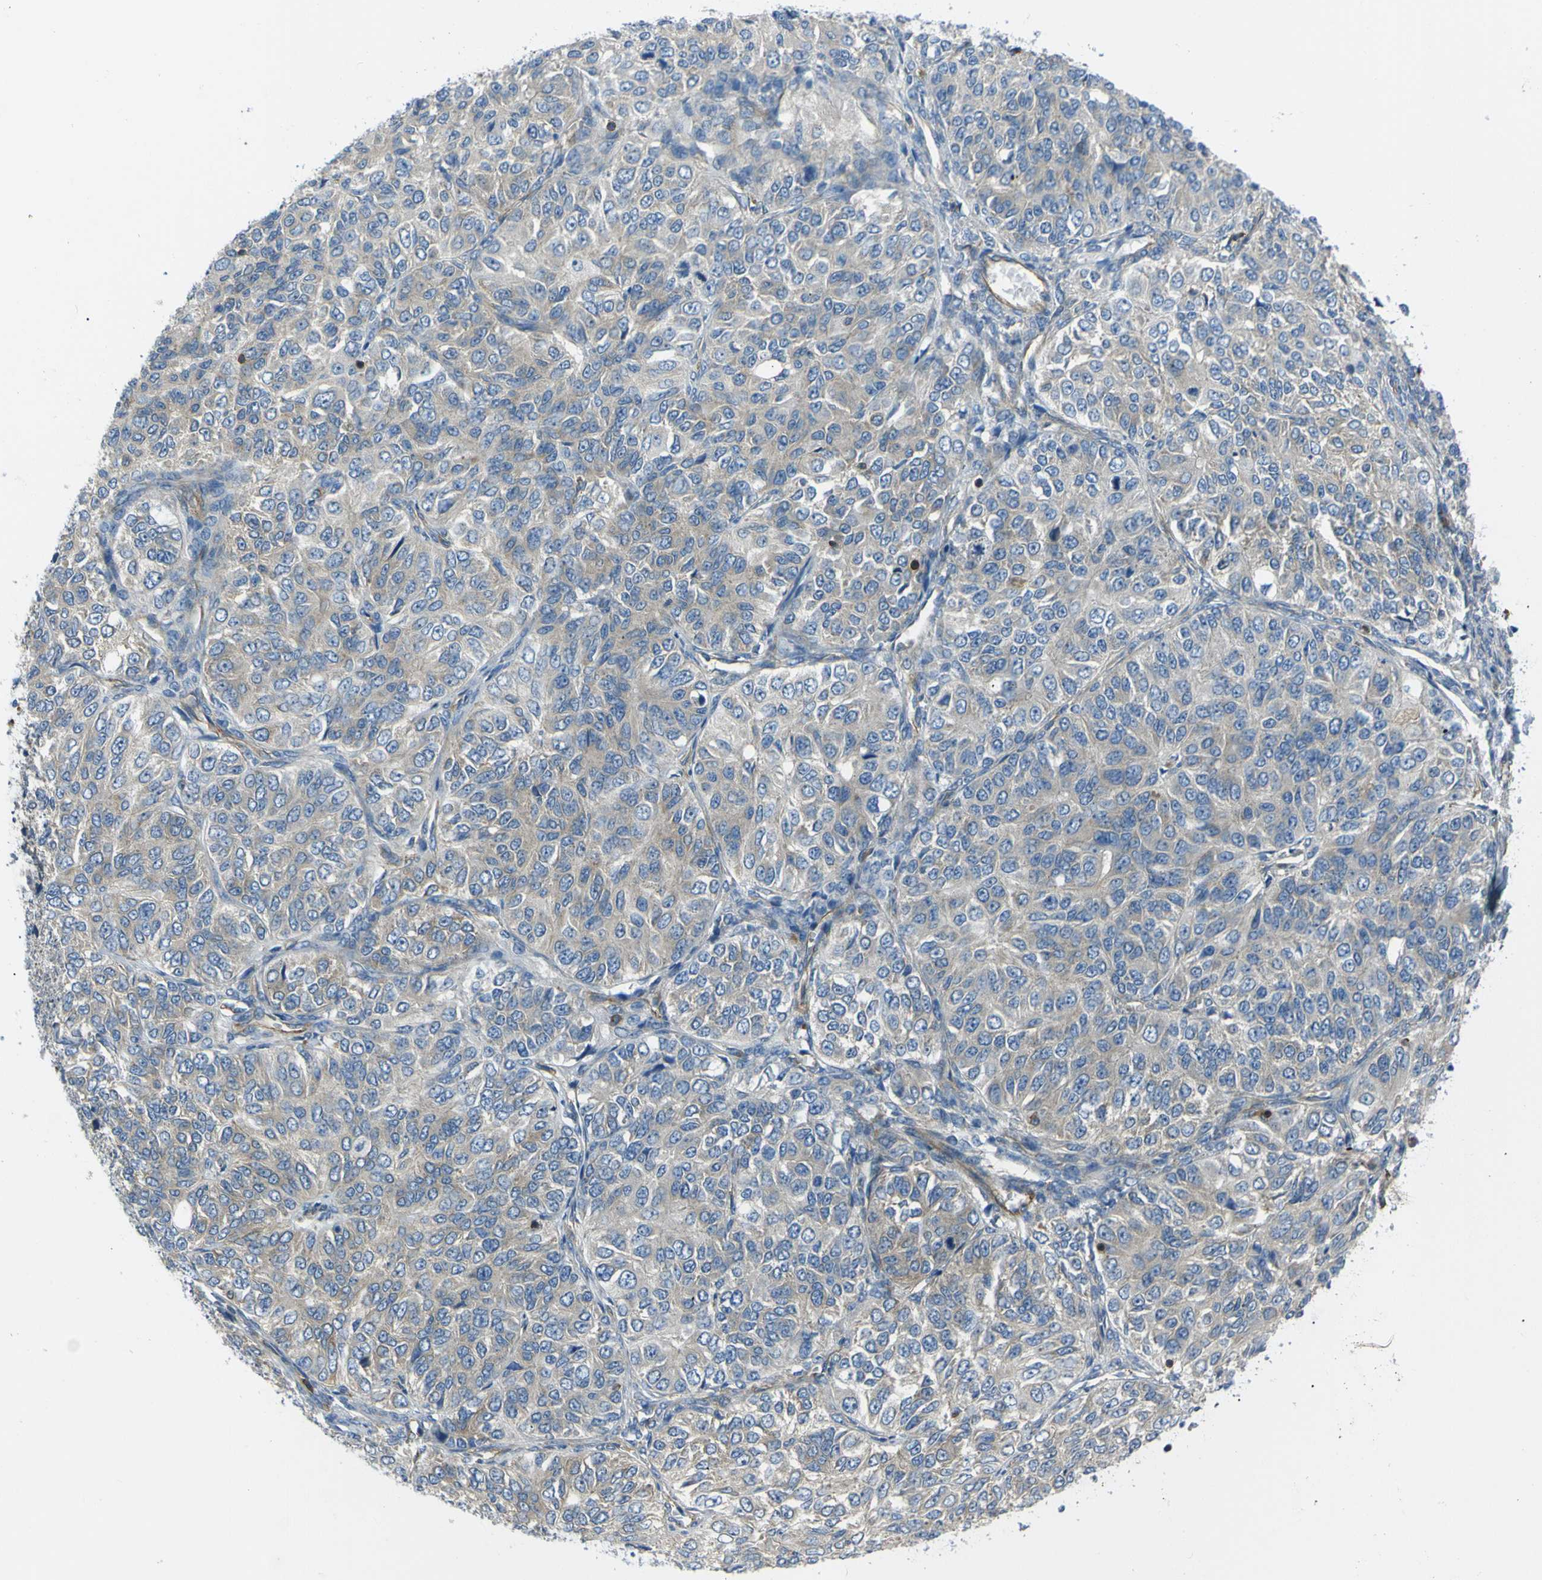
{"staining": {"intensity": "weak", "quantity": ">75%", "location": "cytoplasmic/membranous"}, "tissue": "ovarian cancer", "cell_type": "Tumor cells", "image_type": "cancer", "snomed": [{"axis": "morphology", "description": "Carcinoma, endometroid"}, {"axis": "topography", "description": "Ovary"}], "caption": "This is a histology image of immunohistochemistry staining of ovarian cancer (endometroid carcinoma), which shows weak positivity in the cytoplasmic/membranous of tumor cells.", "gene": "ARHGEF1", "patient": {"sex": "female", "age": 51}}